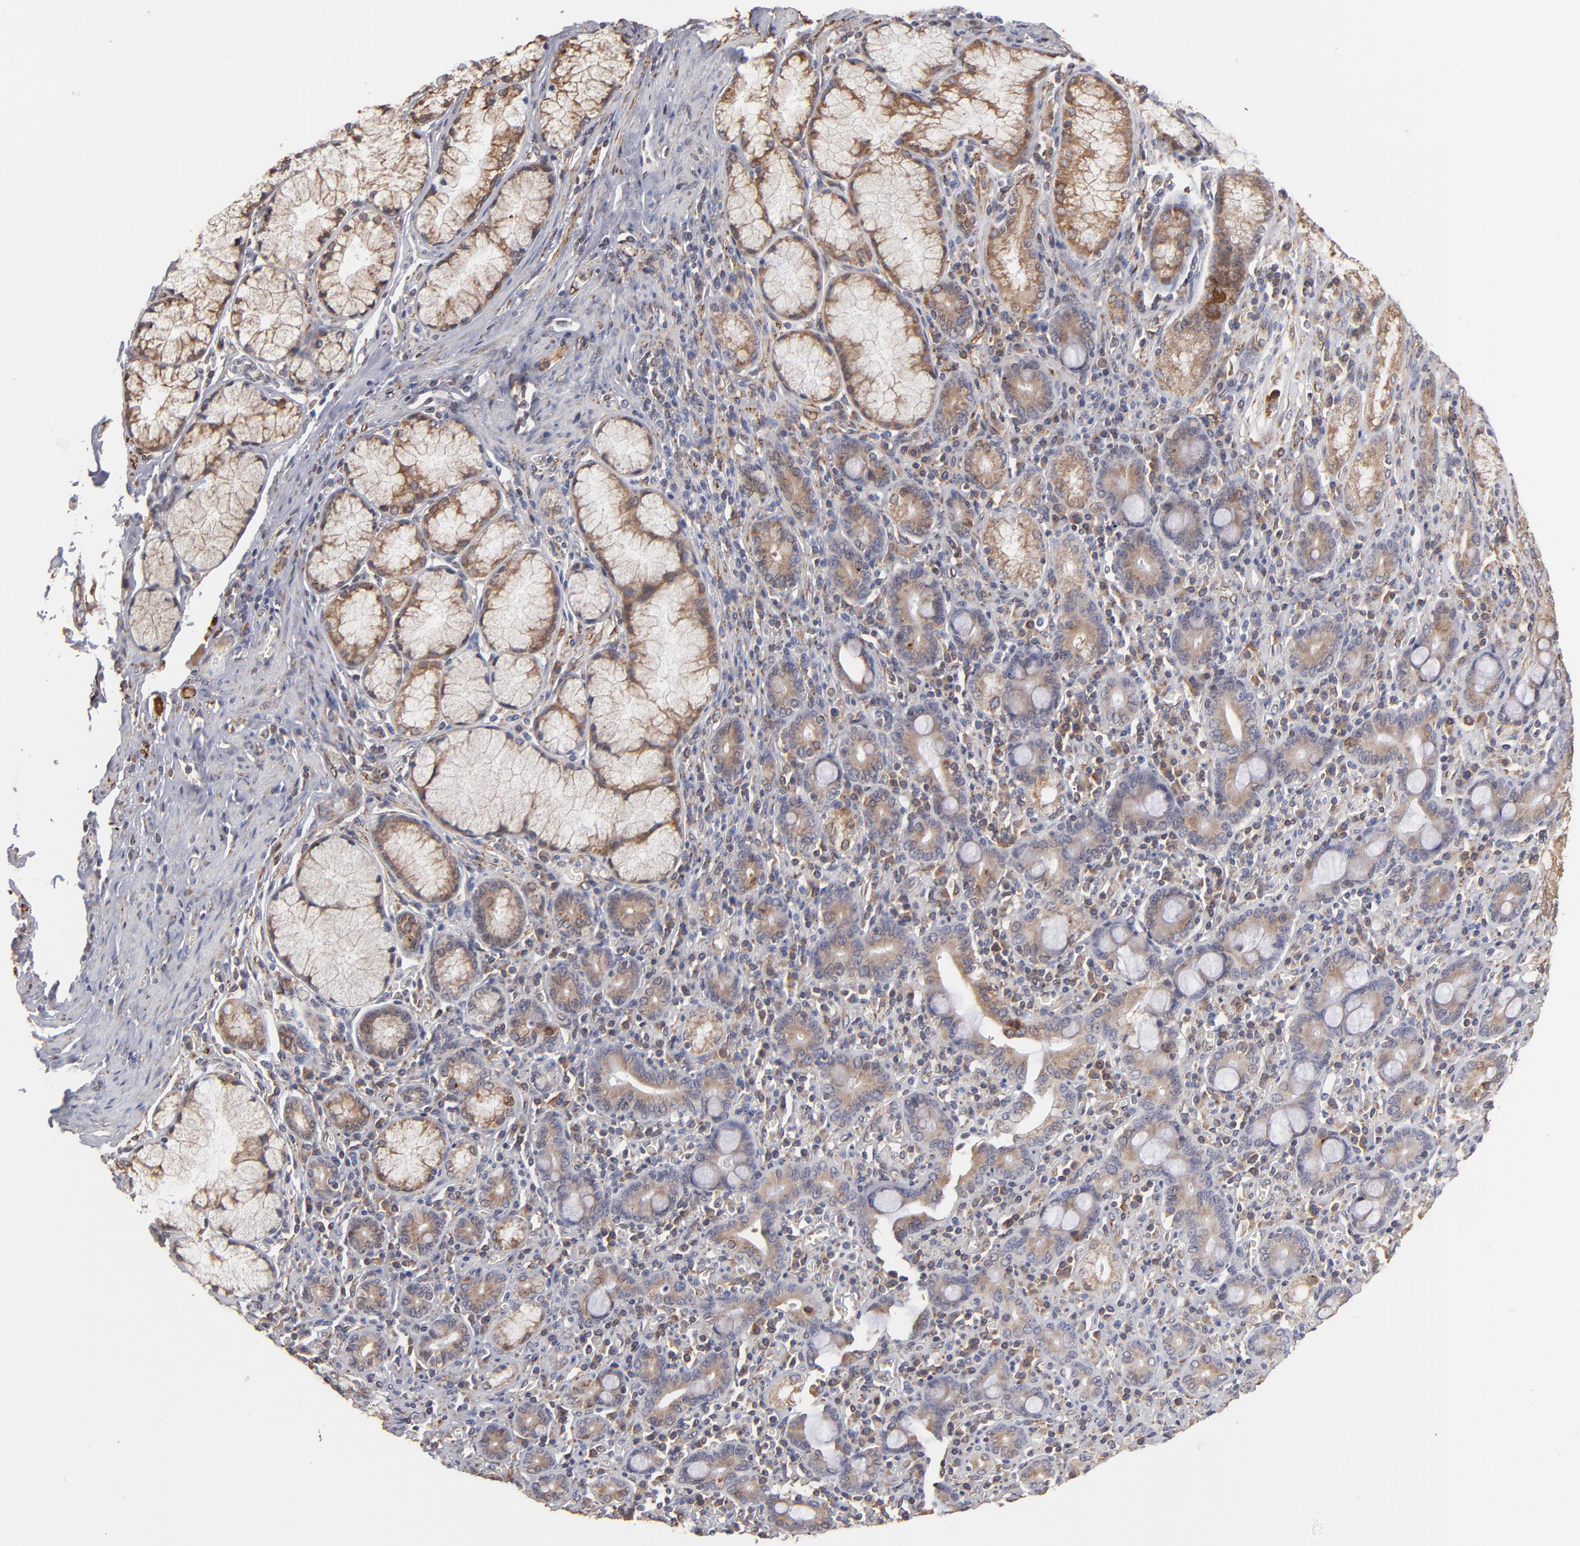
{"staining": {"intensity": "moderate", "quantity": ">75%", "location": "cytoplasmic/membranous"}, "tissue": "pancreatic cancer", "cell_type": "Tumor cells", "image_type": "cancer", "snomed": [{"axis": "morphology", "description": "Adenocarcinoma, NOS"}, {"axis": "topography", "description": "Pancreas"}], "caption": "Immunohistochemical staining of pancreatic cancer shows moderate cytoplasmic/membranous protein positivity in about >75% of tumor cells.", "gene": "KTN1", "patient": {"sex": "male", "age": 77}}